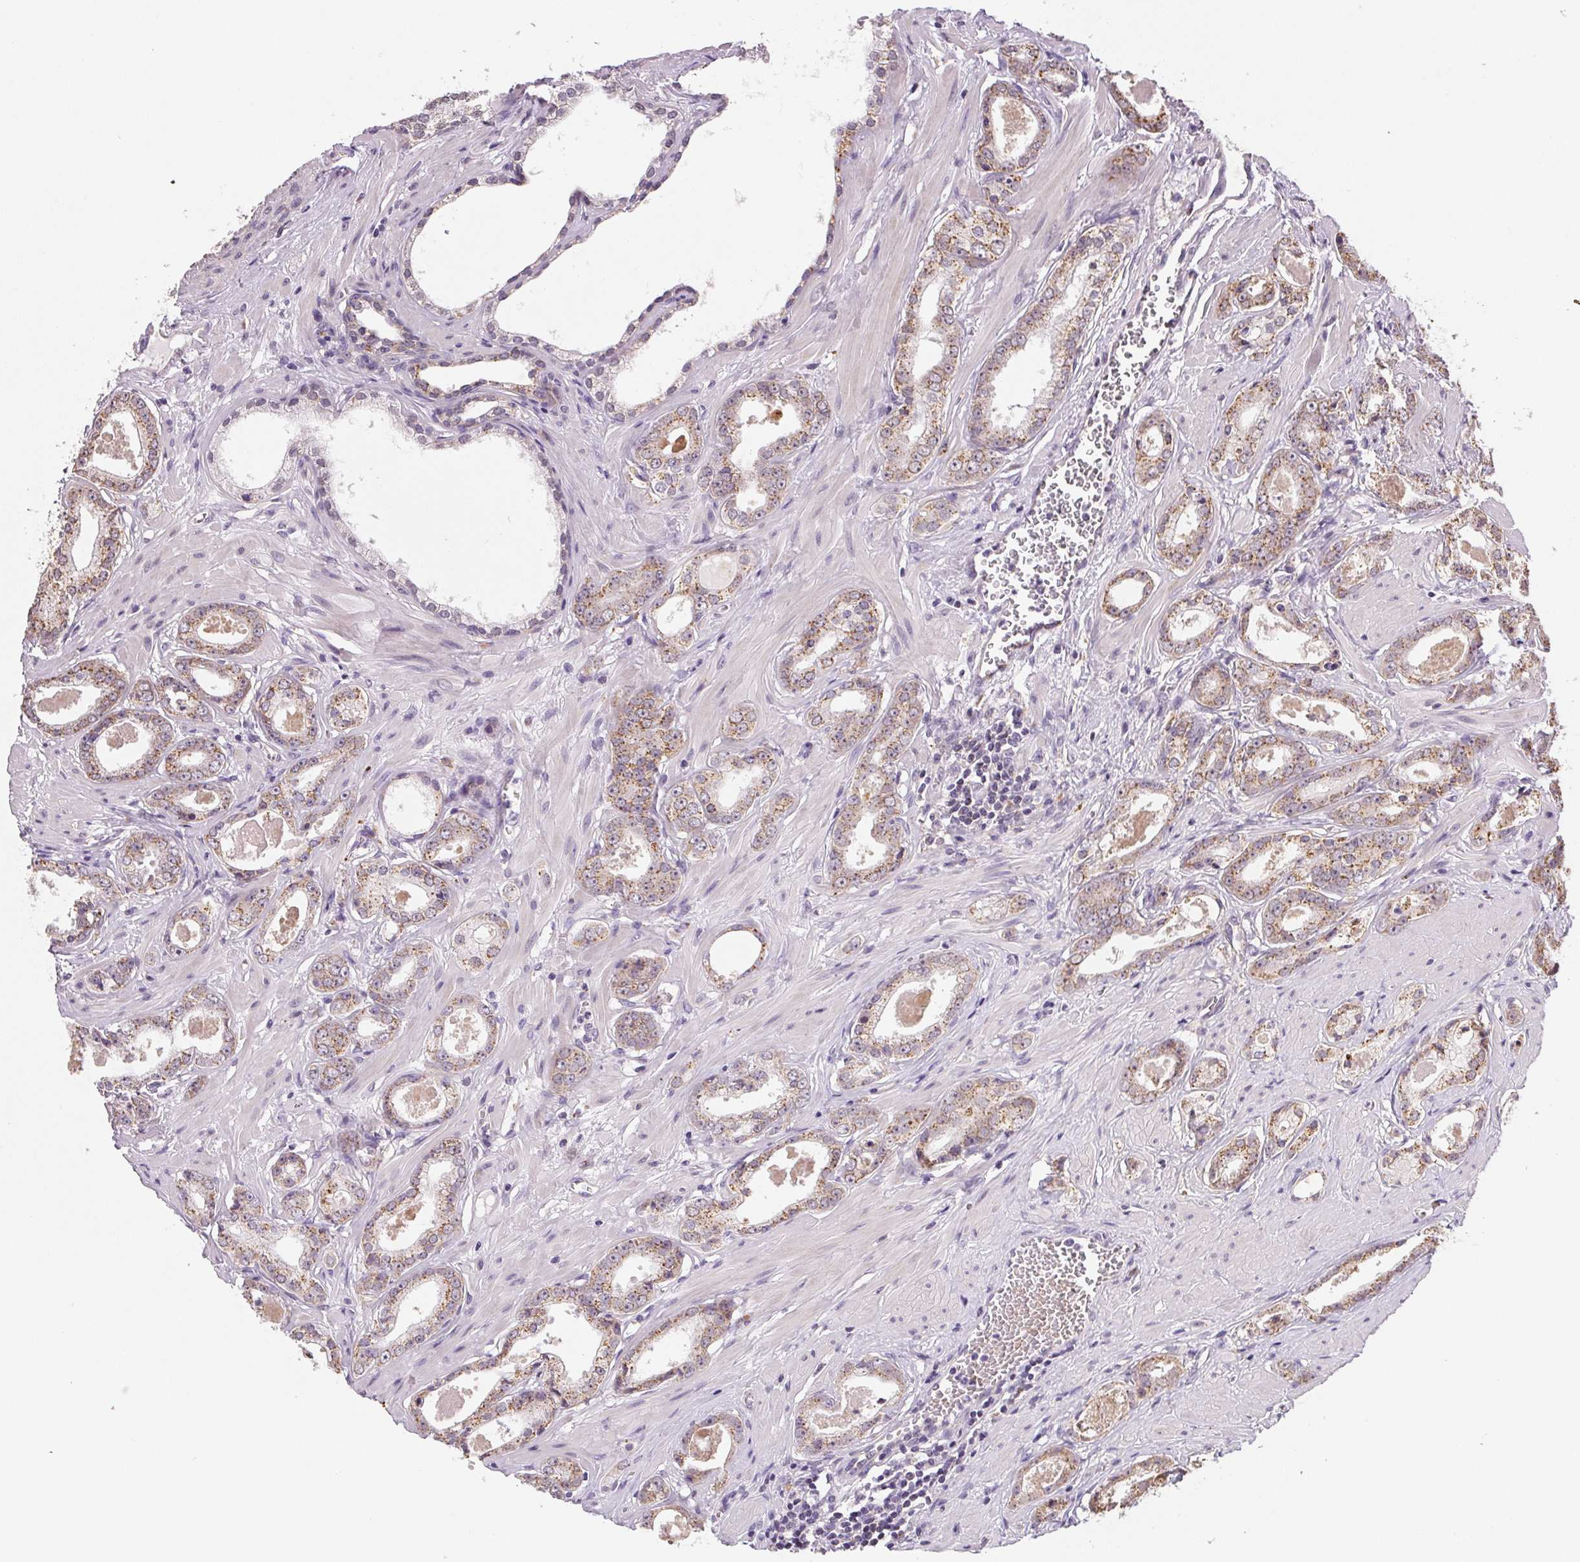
{"staining": {"intensity": "moderate", "quantity": ">75%", "location": "cytoplasmic/membranous"}, "tissue": "prostate cancer", "cell_type": "Tumor cells", "image_type": "cancer", "snomed": [{"axis": "morphology", "description": "Adenocarcinoma, Low grade"}, {"axis": "topography", "description": "Prostate"}], "caption": "High-power microscopy captured an IHC image of adenocarcinoma (low-grade) (prostate), revealing moderate cytoplasmic/membranous staining in approximately >75% of tumor cells.", "gene": "METTL13", "patient": {"sex": "male", "age": 64}}